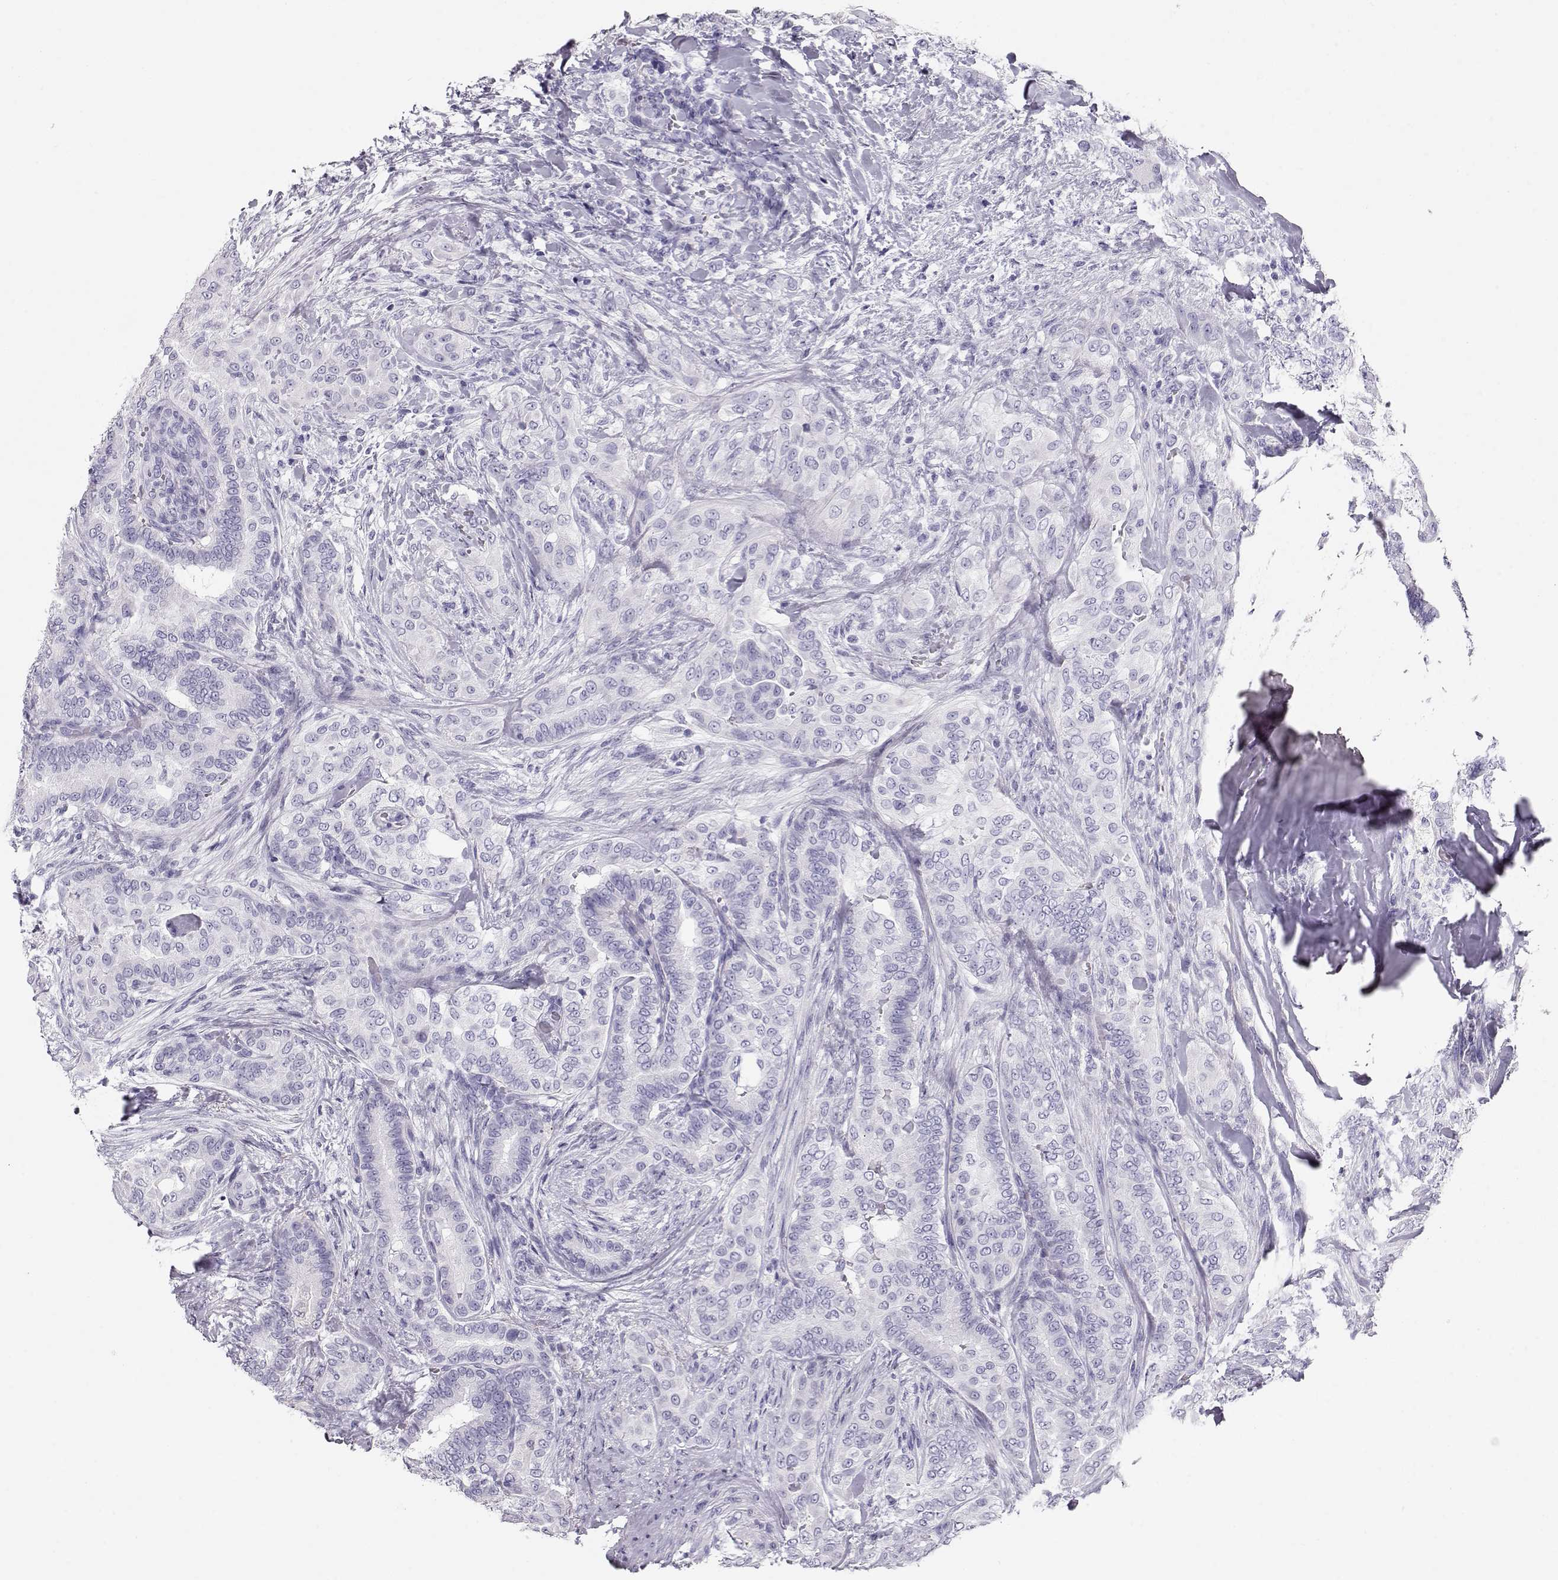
{"staining": {"intensity": "negative", "quantity": "none", "location": "none"}, "tissue": "thyroid cancer", "cell_type": "Tumor cells", "image_type": "cancer", "snomed": [{"axis": "morphology", "description": "Papillary adenocarcinoma, NOS"}, {"axis": "topography", "description": "Thyroid gland"}], "caption": "A high-resolution micrograph shows immunohistochemistry staining of thyroid papillary adenocarcinoma, which reveals no significant expression in tumor cells.", "gene": "MAGEC1", "patient": {"sex": "male", "age": 61}}